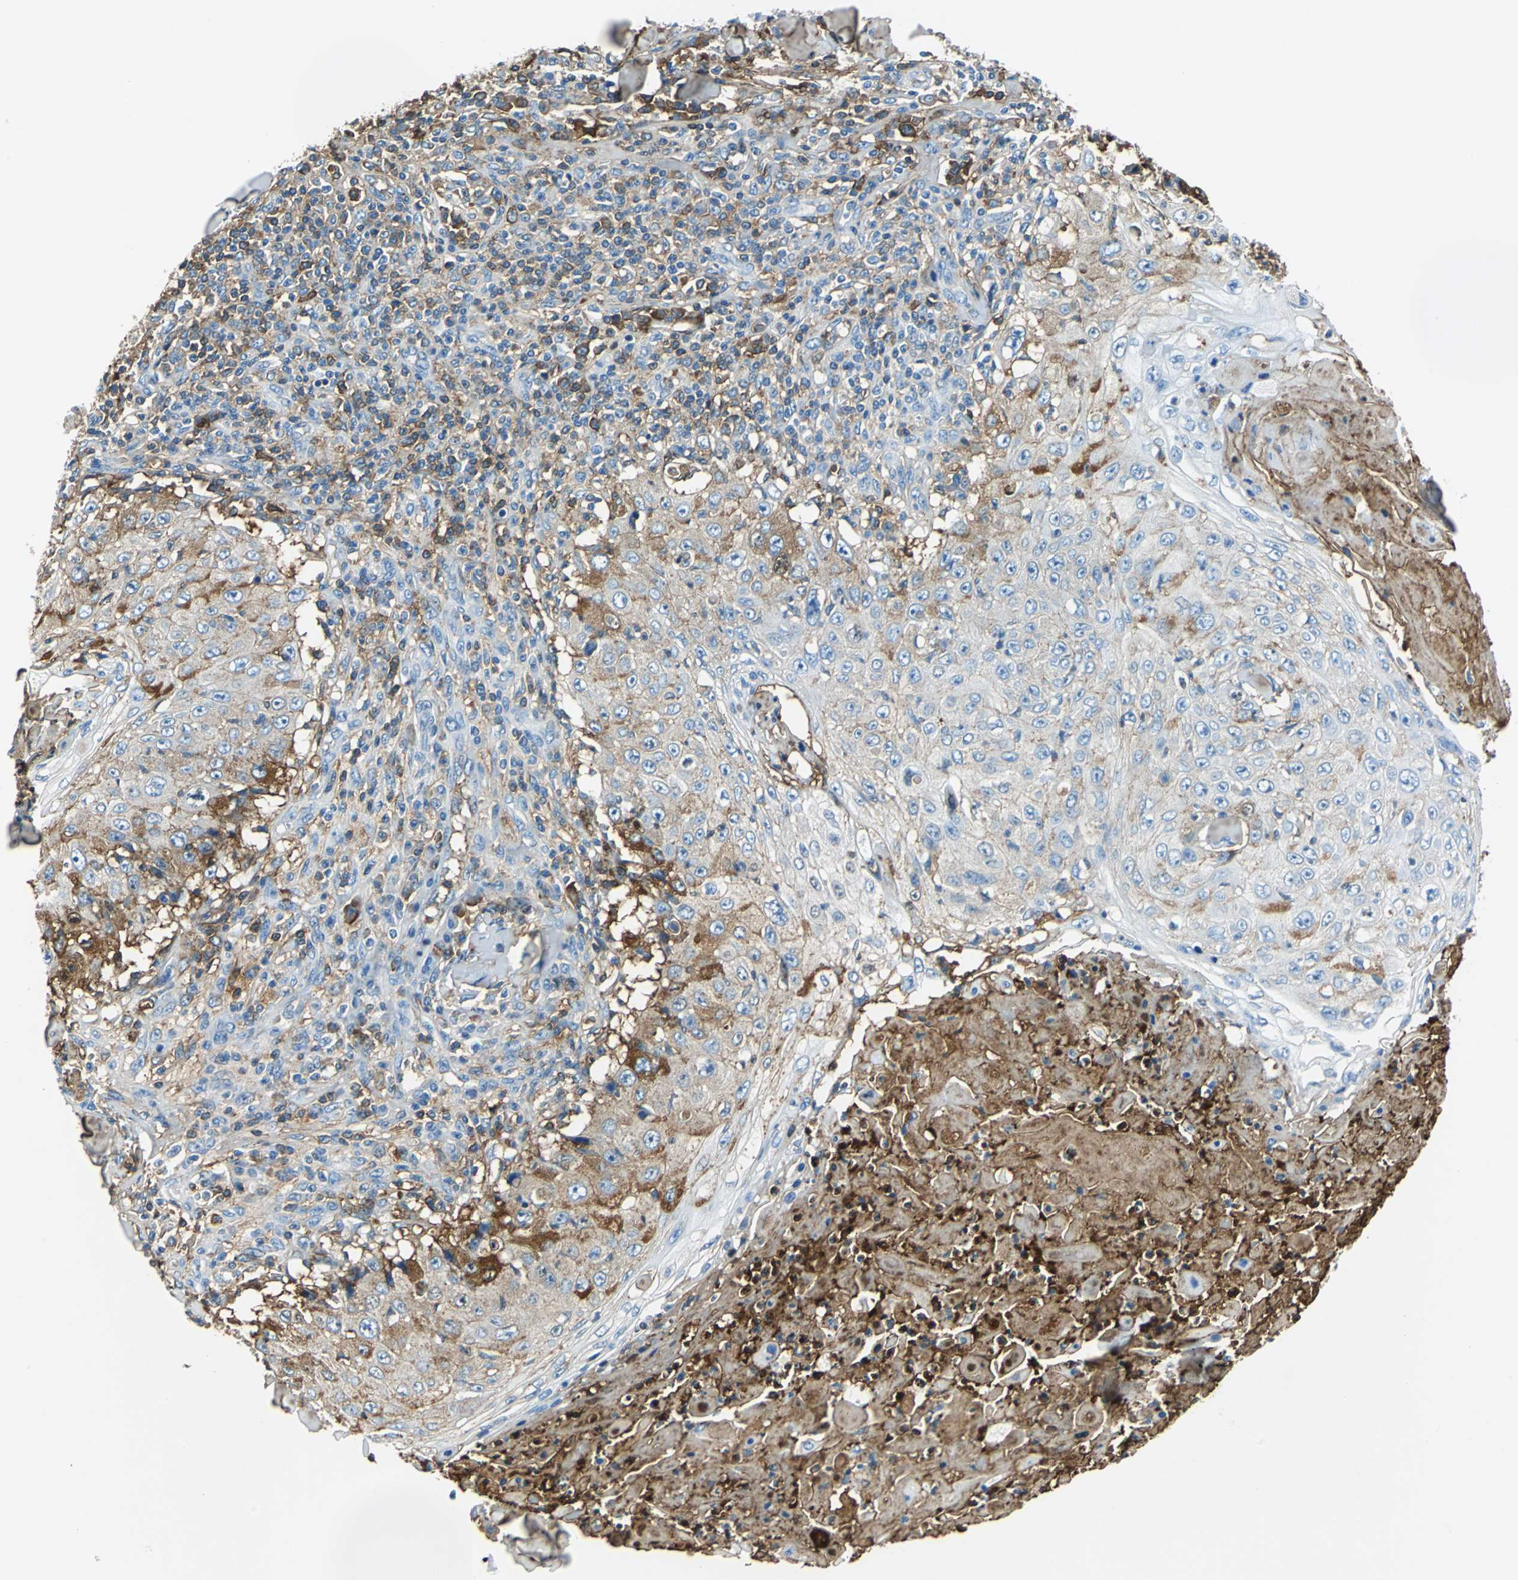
{"staining": {"intensity": "moderate", "quantity": "25%-75%", "location": "cytoplasmic/membranous"}, "tissue": "skin cancer", "cell_type": "Tumor cells", "image_type": "cancer", "snomed": [{"axis": "morphology", "description": "Squamous cell carcinoma, NOS"}, {"axis": "topography", "description": "Skin"}], "caption": "Immunohistochemistry (IHC) micrograph of human squamous cell carcinoma (skin) stained for a protein (brown), which displays medium levels of moderate cytoplasmic/membranous staining in approximately 25%-75% of tumor cells.", "gene": "ALB", "patient": {"sex": "male", "age": 86}}